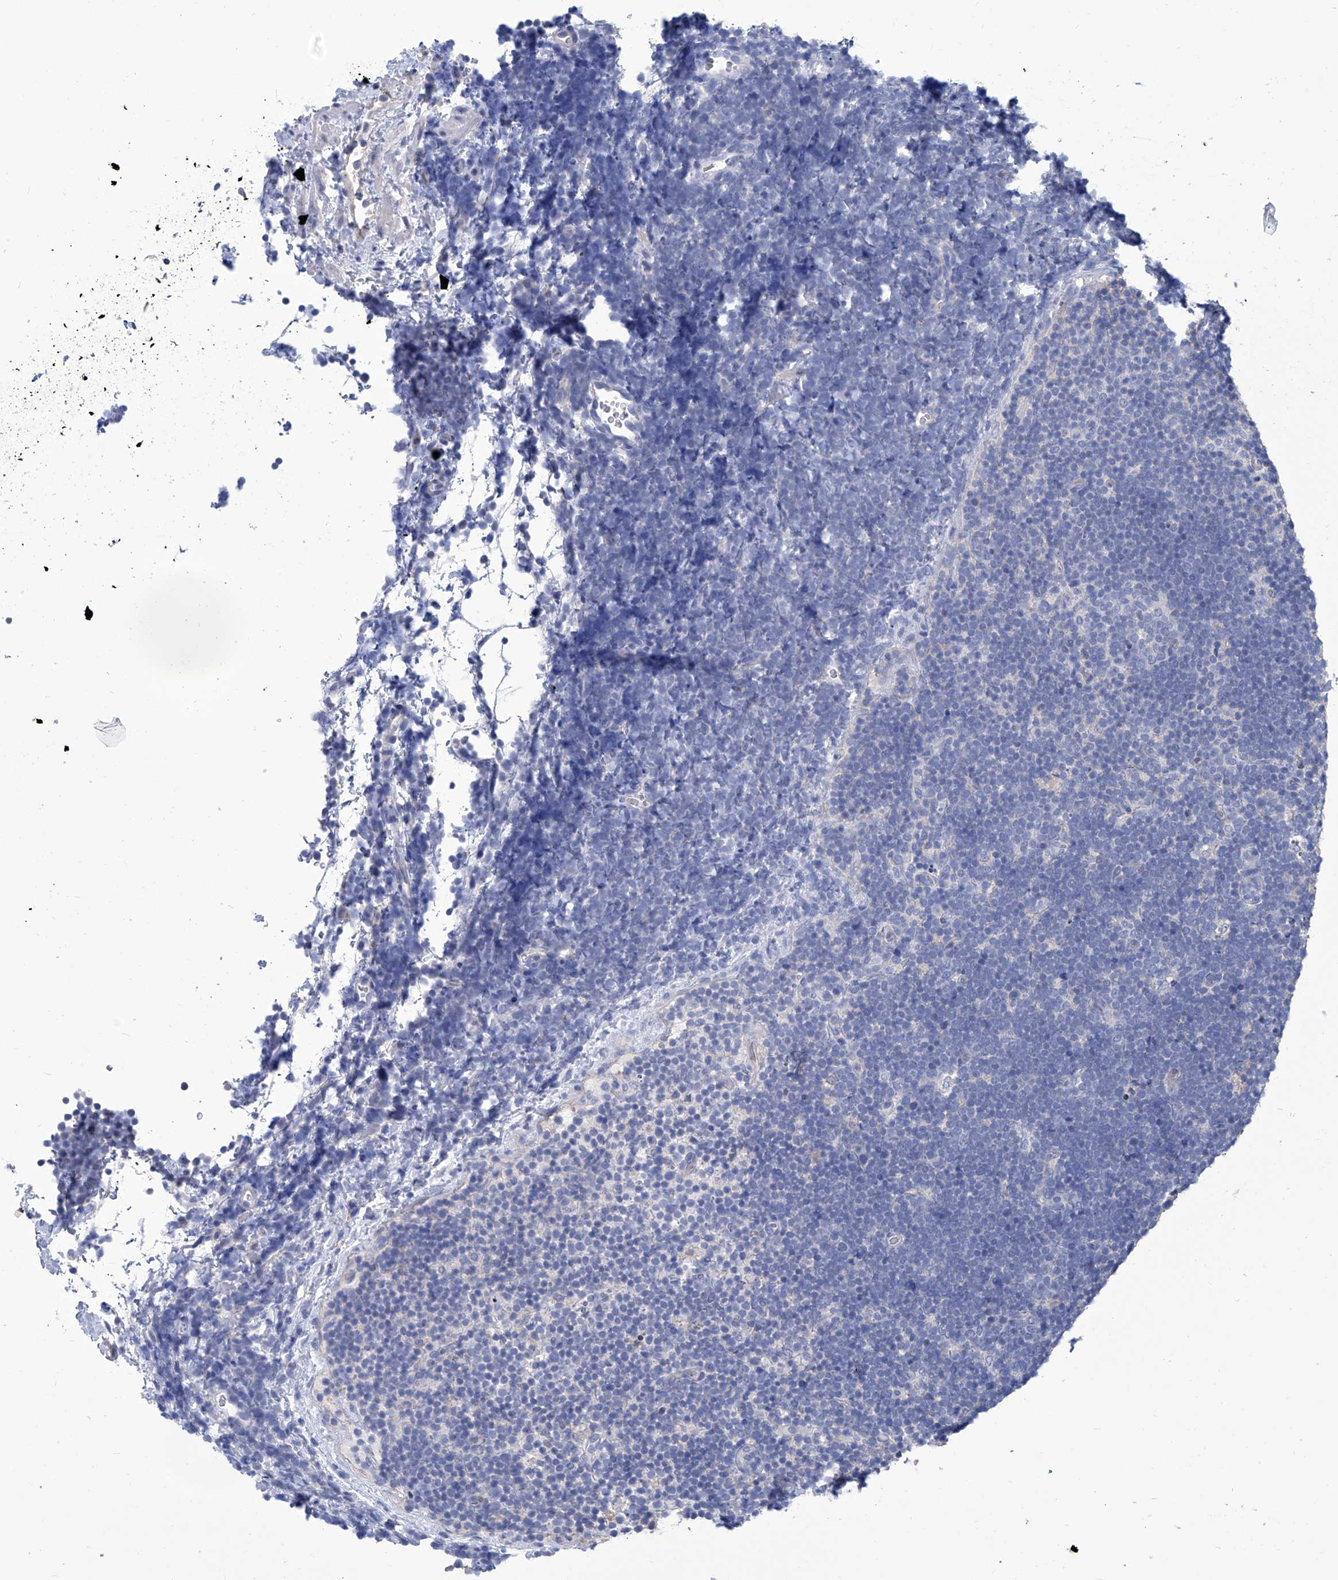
{"staining": {"intensity": "negative", "quantity": "none", "location": "none"}, "tissue": "lymphoma", "cell_type": "Tumor cells", "image_type": "cancer", "snomed": [{"axis": "morphology", "description": "Malignant lymphoma, non-Hodgkin's type, High grade"}, {"axis": "topography", "description": "Lymph node"}], "caption": "High power microscopy histopathology image of an IHC micrograph of lymphoma, revealing no significant positivity in tumor cells.", "gene": "SMS", "patient": {"sex": "male", "age": 13}}